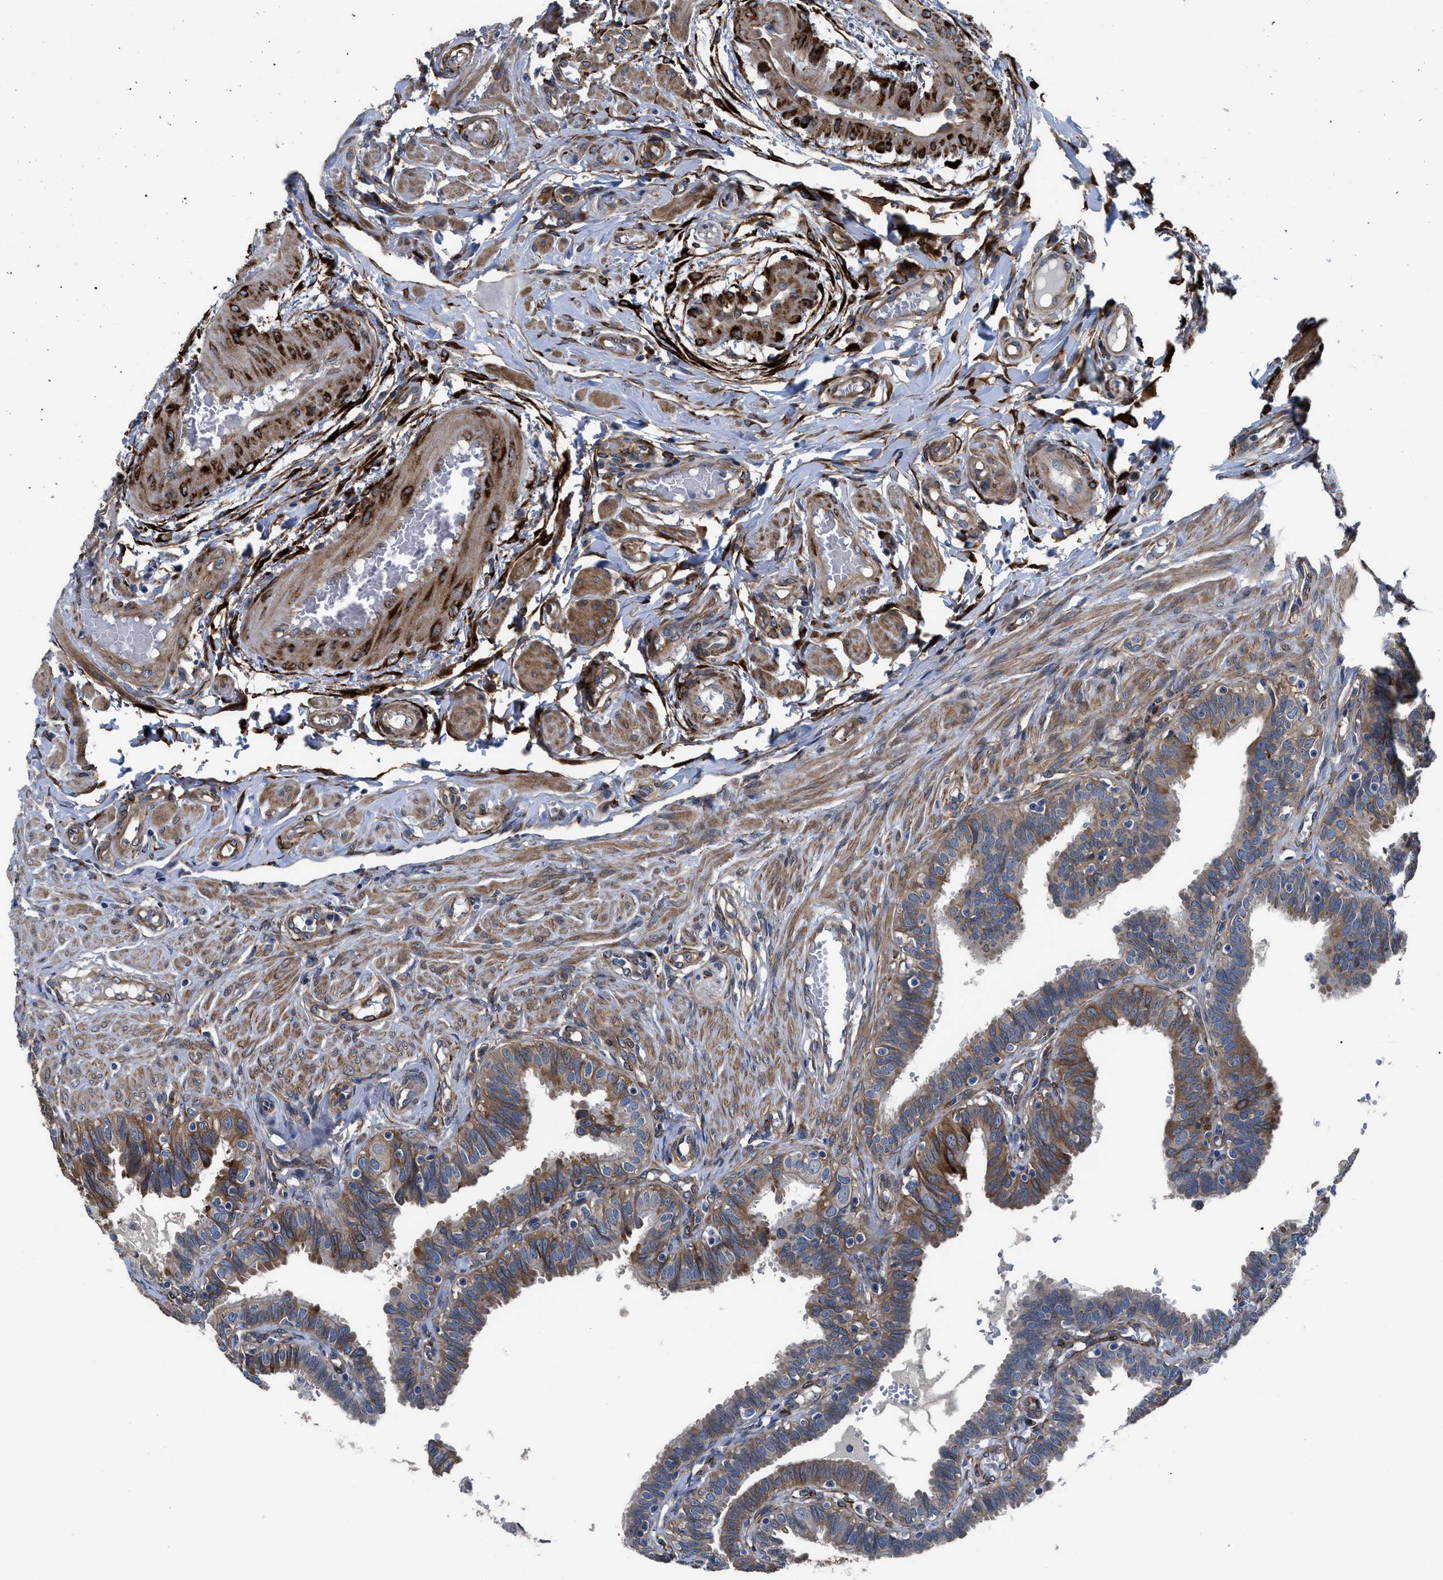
{"staining": {"intensity": "weak", "quantity": "25%-75%", "location": "cytoplasmic/membranous"}, "tissue": "fallopian tube", "cell_type": "Glandular cells", "image_type": "normal", "snomed": [{"axis": "morphology", "description": "Normal tissue, NOS"}, {"axis": "topography", "description": "Fallopian tube"}, {"axis": "topography", "description": "Placenta"}], "caption": "Immunohistochemistry (IHC) histopathology image of normal human fallopian tube stained for a protein (brown), which exhibits low levels of weak cytoplasmic/membranous positivity in about 25%-75% of glandular cells.", "gene": "SQLE", "patient": {"sex": "female", "age": 34}}